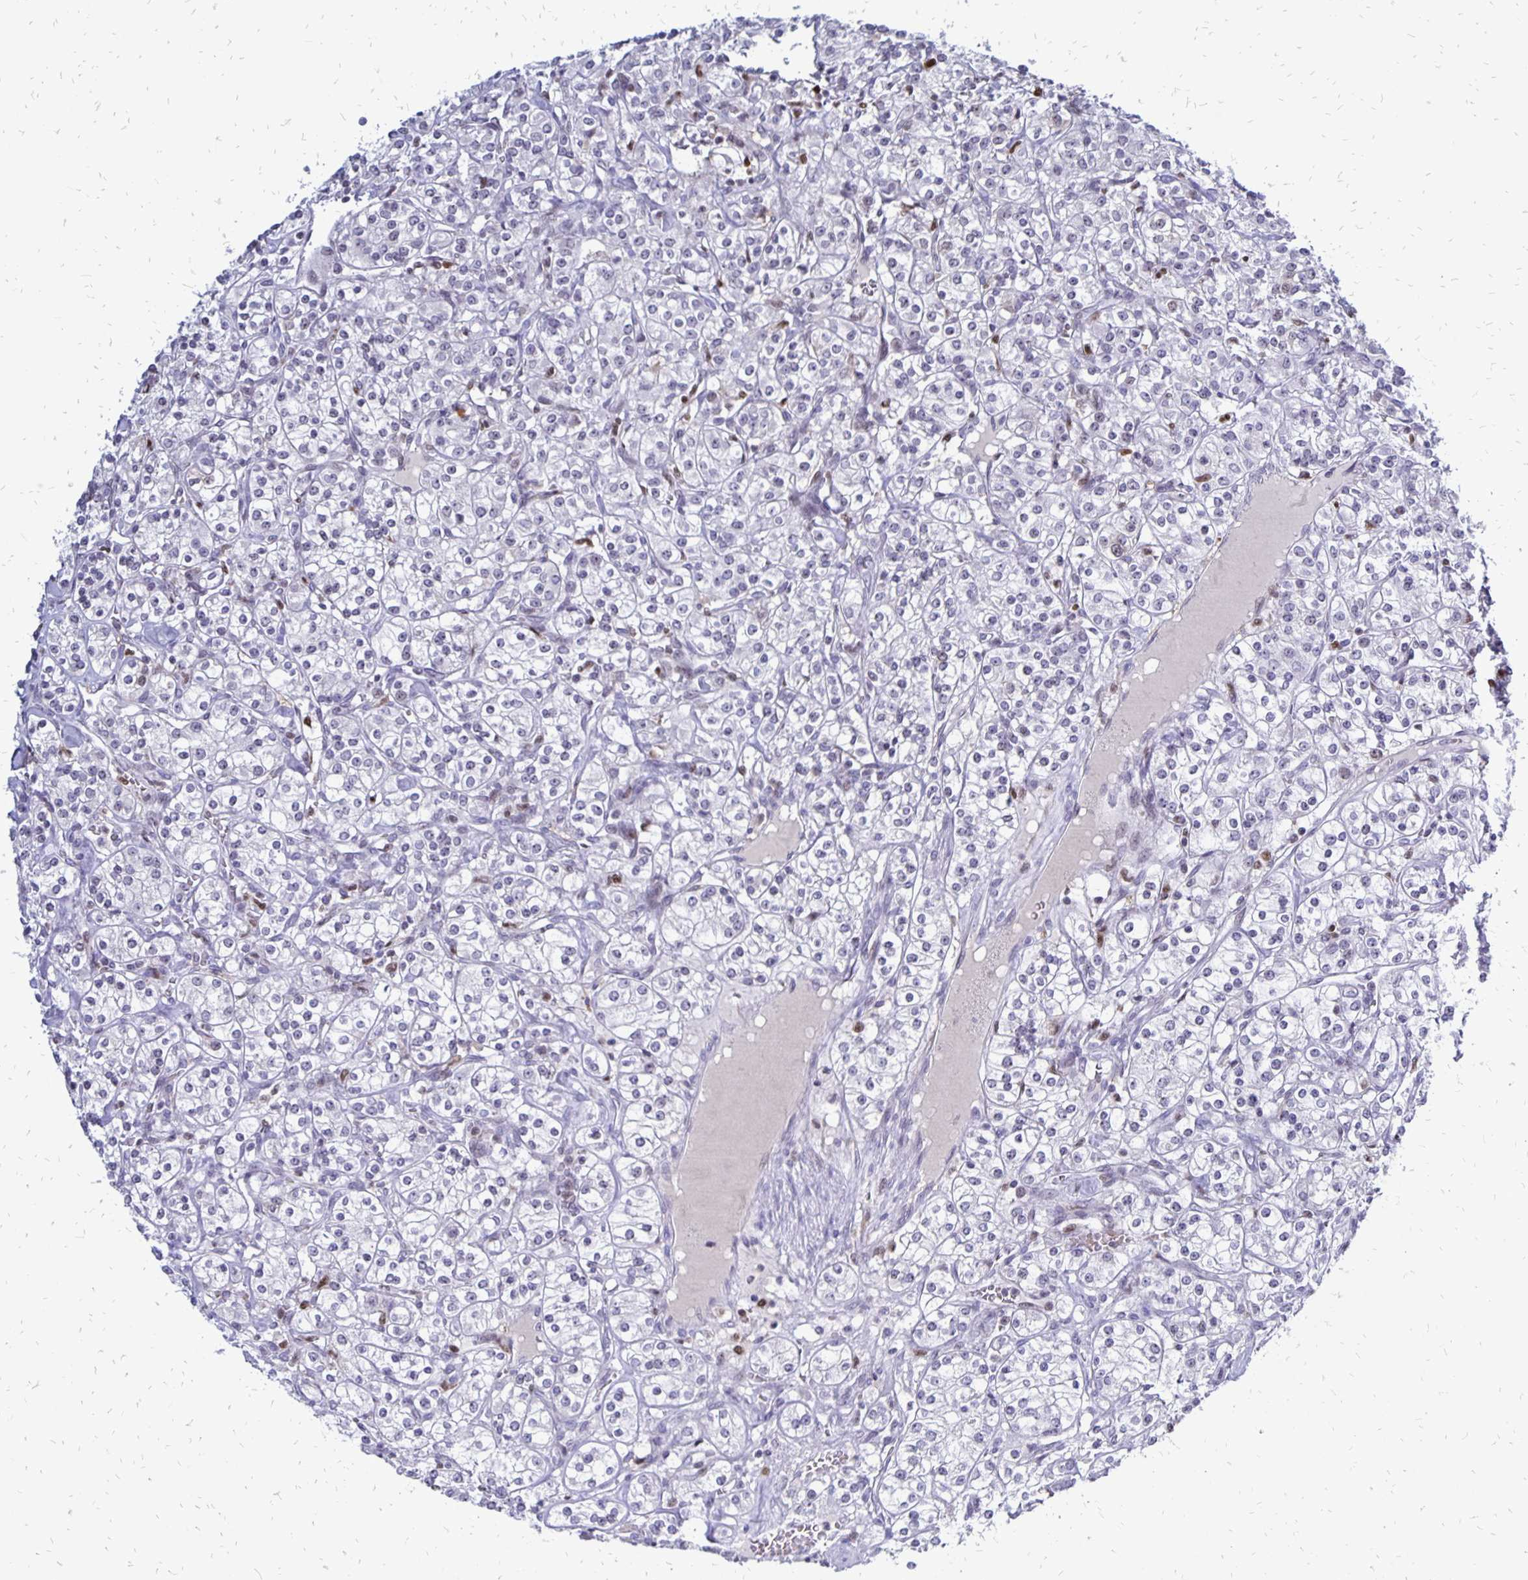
{"staining": {"intensity": "negative", "quantity": "none", "location": "none"}, "tissue": "renal cancer", "cell_type": "Tumor cells", "image_type": "cancer", "snomed": [{"axis": "morphology", "description": "Adenocarcinoma, NOS"}, {"axis": "topography", "description": "Kidney"}], "caption": "The micrograph exhibits no staining of tumor cells in renal cancer (adenocarcinoma).", "gene": "DCK", "patient": {"sex": "male", "age": 77}}